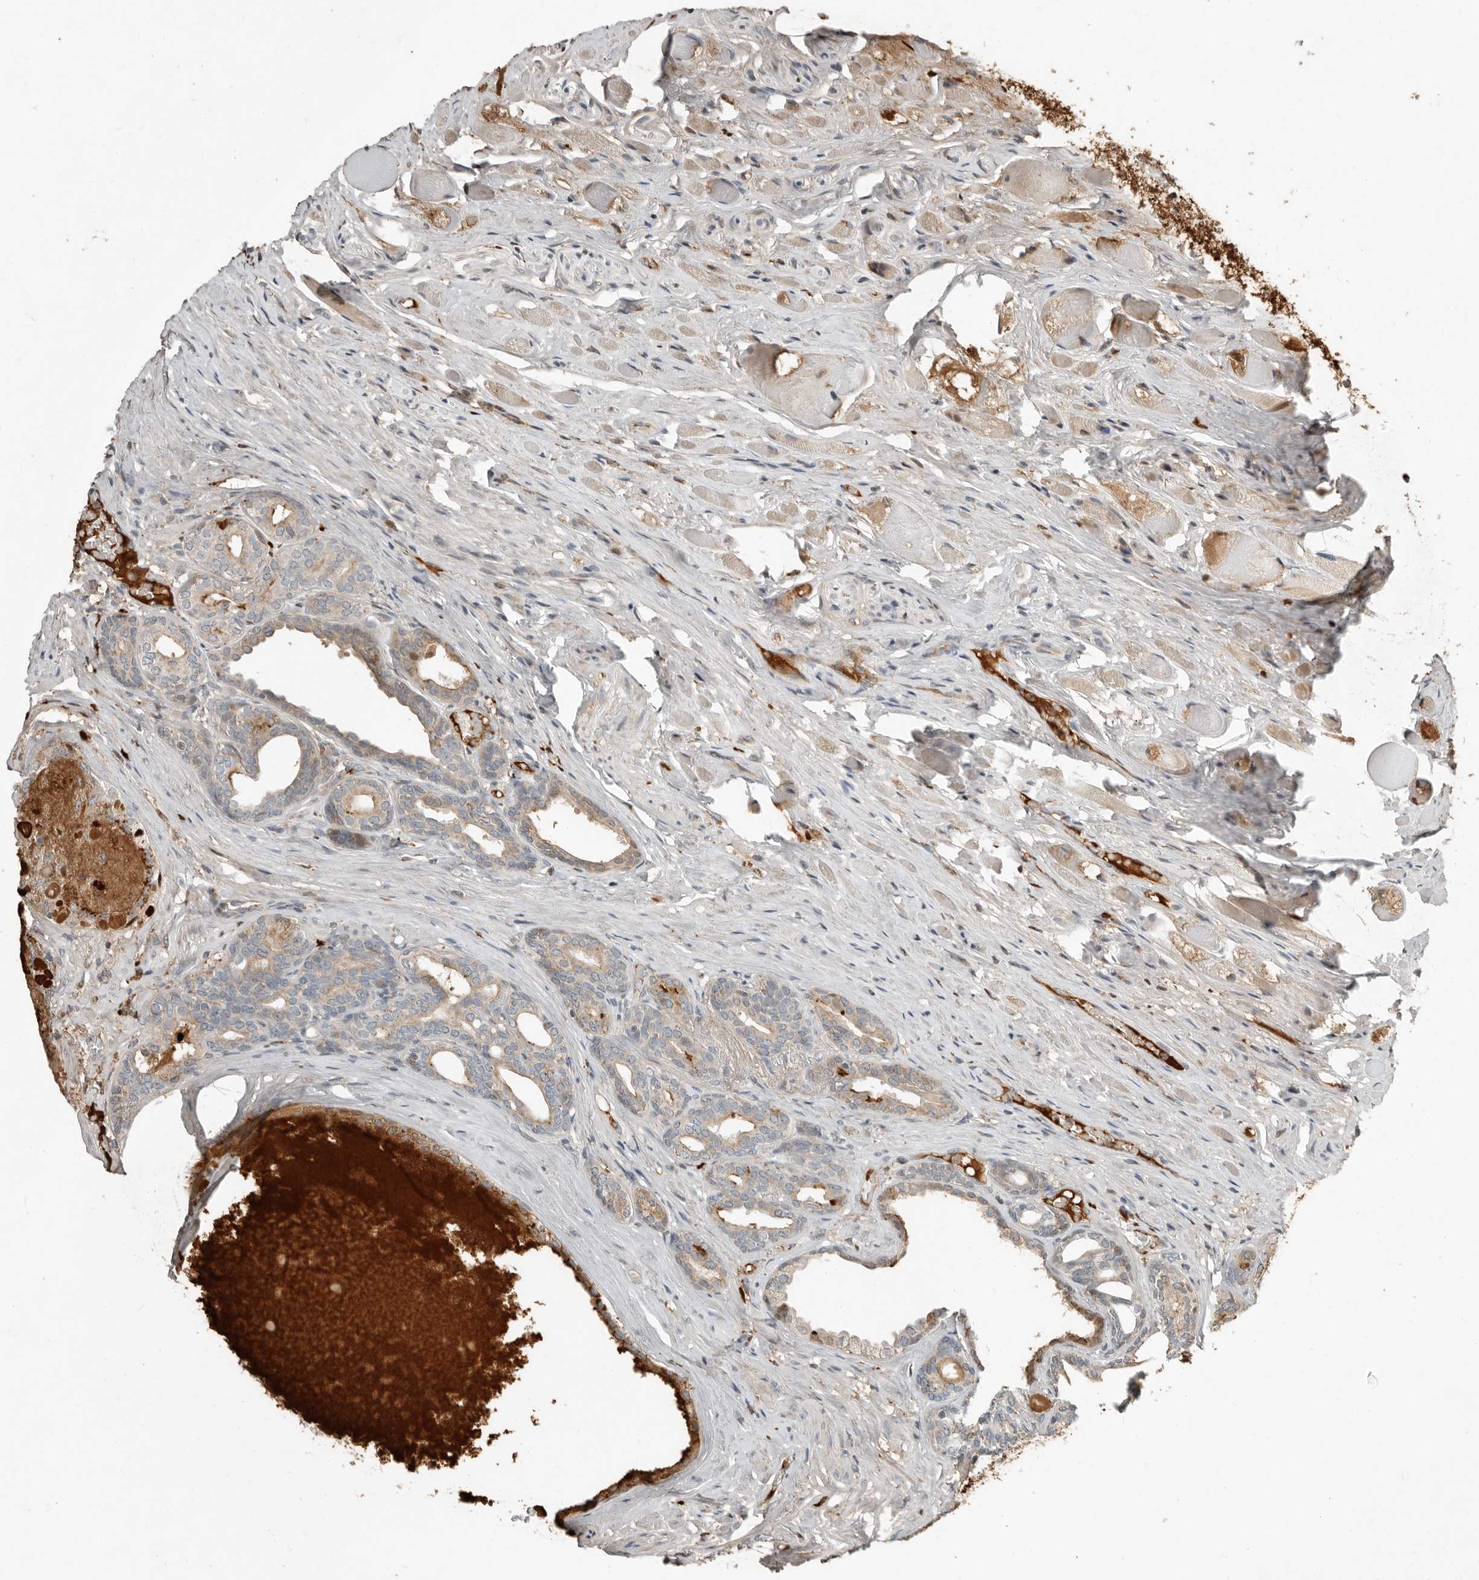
{"staining": {"intensity": "moderate", "quantity": "<25%", "location": "cytoplasmic/membranous"}, "tissue": "prostate cancer", "cell_type": "Tumor cells", "image_type": "cancer", "snomed": [{"axis": "morphology", "description": "Adenocarcinoma, Low grade"}, {"axis": "topography", "description": "Prostate"}], "caption": "Prostate cancer (adenocarcinoma (low-grade)) tissue shows moderate cytoplasmic/membranous positivity in about <25% of tumor cells, visualized by immunohistochemistry.", "gene": "KLHL38", "patient": {"sex": "male", "age": 72}}